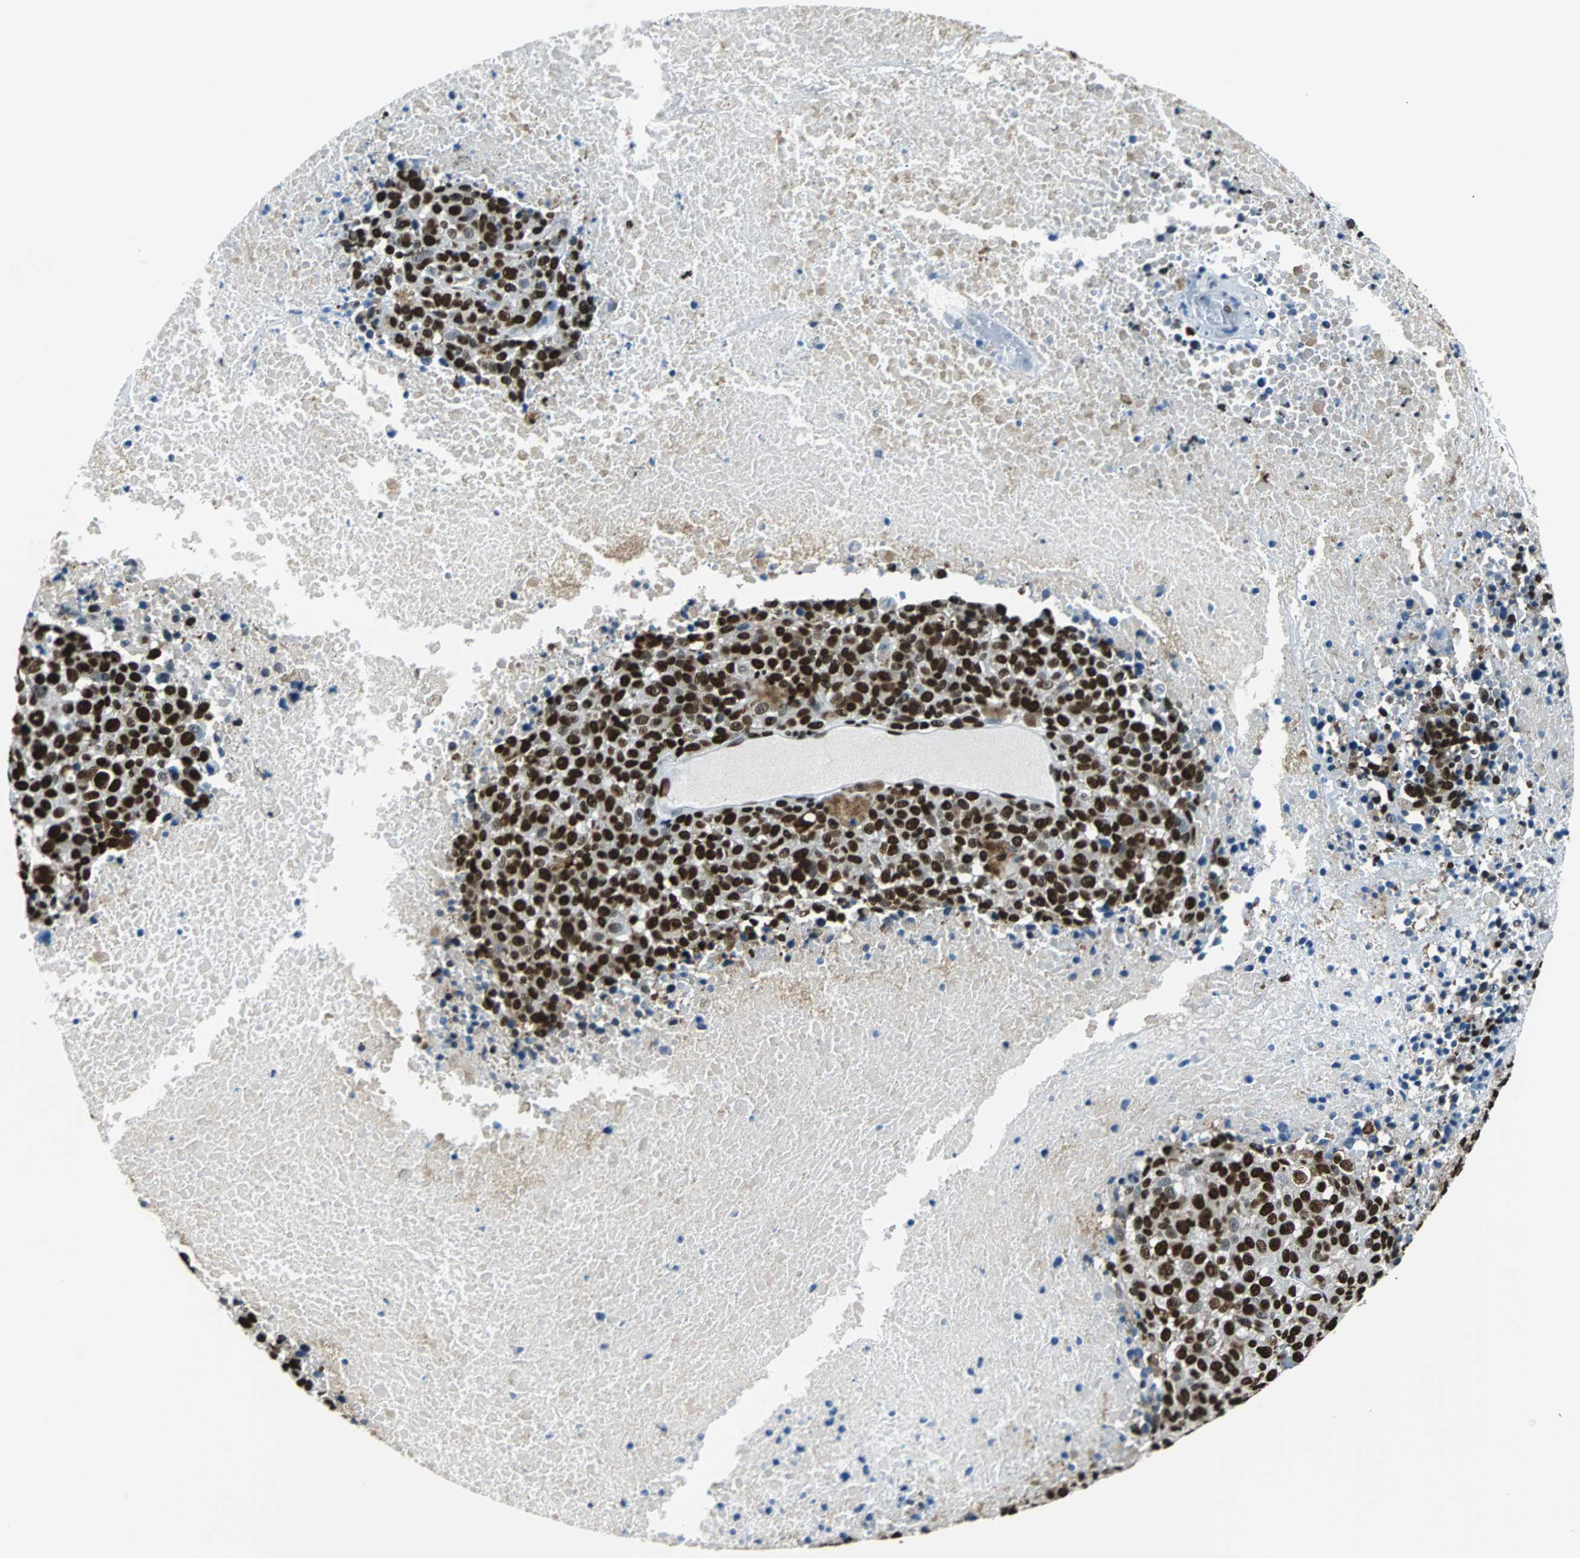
{"staining": {"intensity": "strong", "quantity": ">75%", "location": "nuclear"}, "tissue": "melanoma", "cell_type": "Tumor cells", "image_type": "cancer", "snomed": [{"axis": "morphology", "description": "Malignant melanoma, Metastatic site"}, {"axis": "topography", "description": "Cerebral cortex"}], "caption": "Human melanoma stained for a protein (brown) displays strong nuclear positive staining in approximately >75% of tumor cells.", "gene": "FUBP1", "patient": {"sex": "female", "age": 52}}